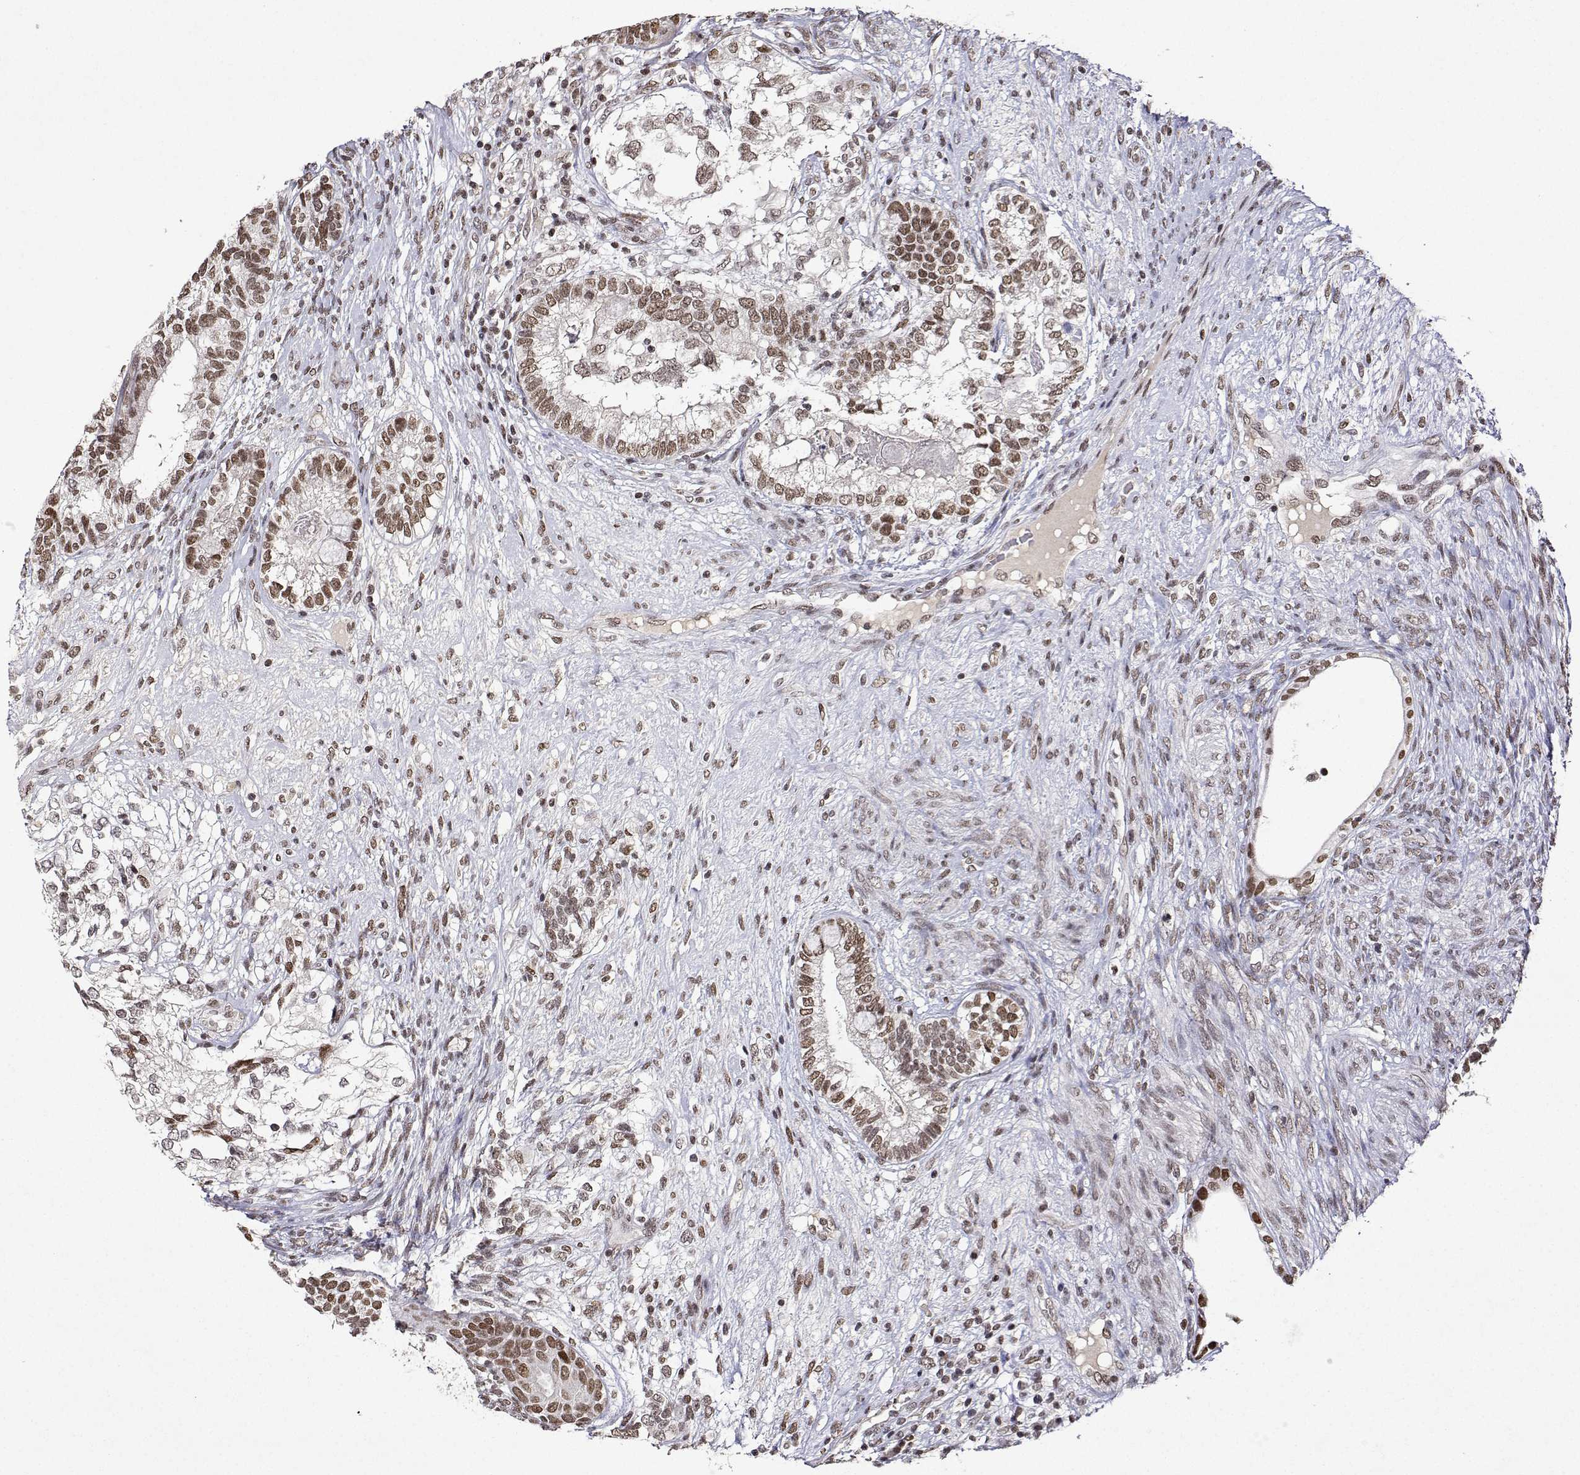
{"staining": {"intensity": "moderate", "quantity": ">75%", "location": "nuclear"}, "tissue": "testis cancer", "cell_type": "Tumor cells", "image_type": "cancer", "snomed": [{"axis": "morphology", "description": "Seminoma, NOS"}, {"axis": "morphology", "description": "Carcinoma, Embryonal, NOS"}, {"axis": "topography", "description": "Testis"}], "caption": "A histopathology image showing moderate nuclear expression in about >75% of tumor cells in testis cancer (seminoma), as visualized by brown immunohistochemical staining.", "gene": "XPC", "patient": {"sex": "male", "age": 41}}